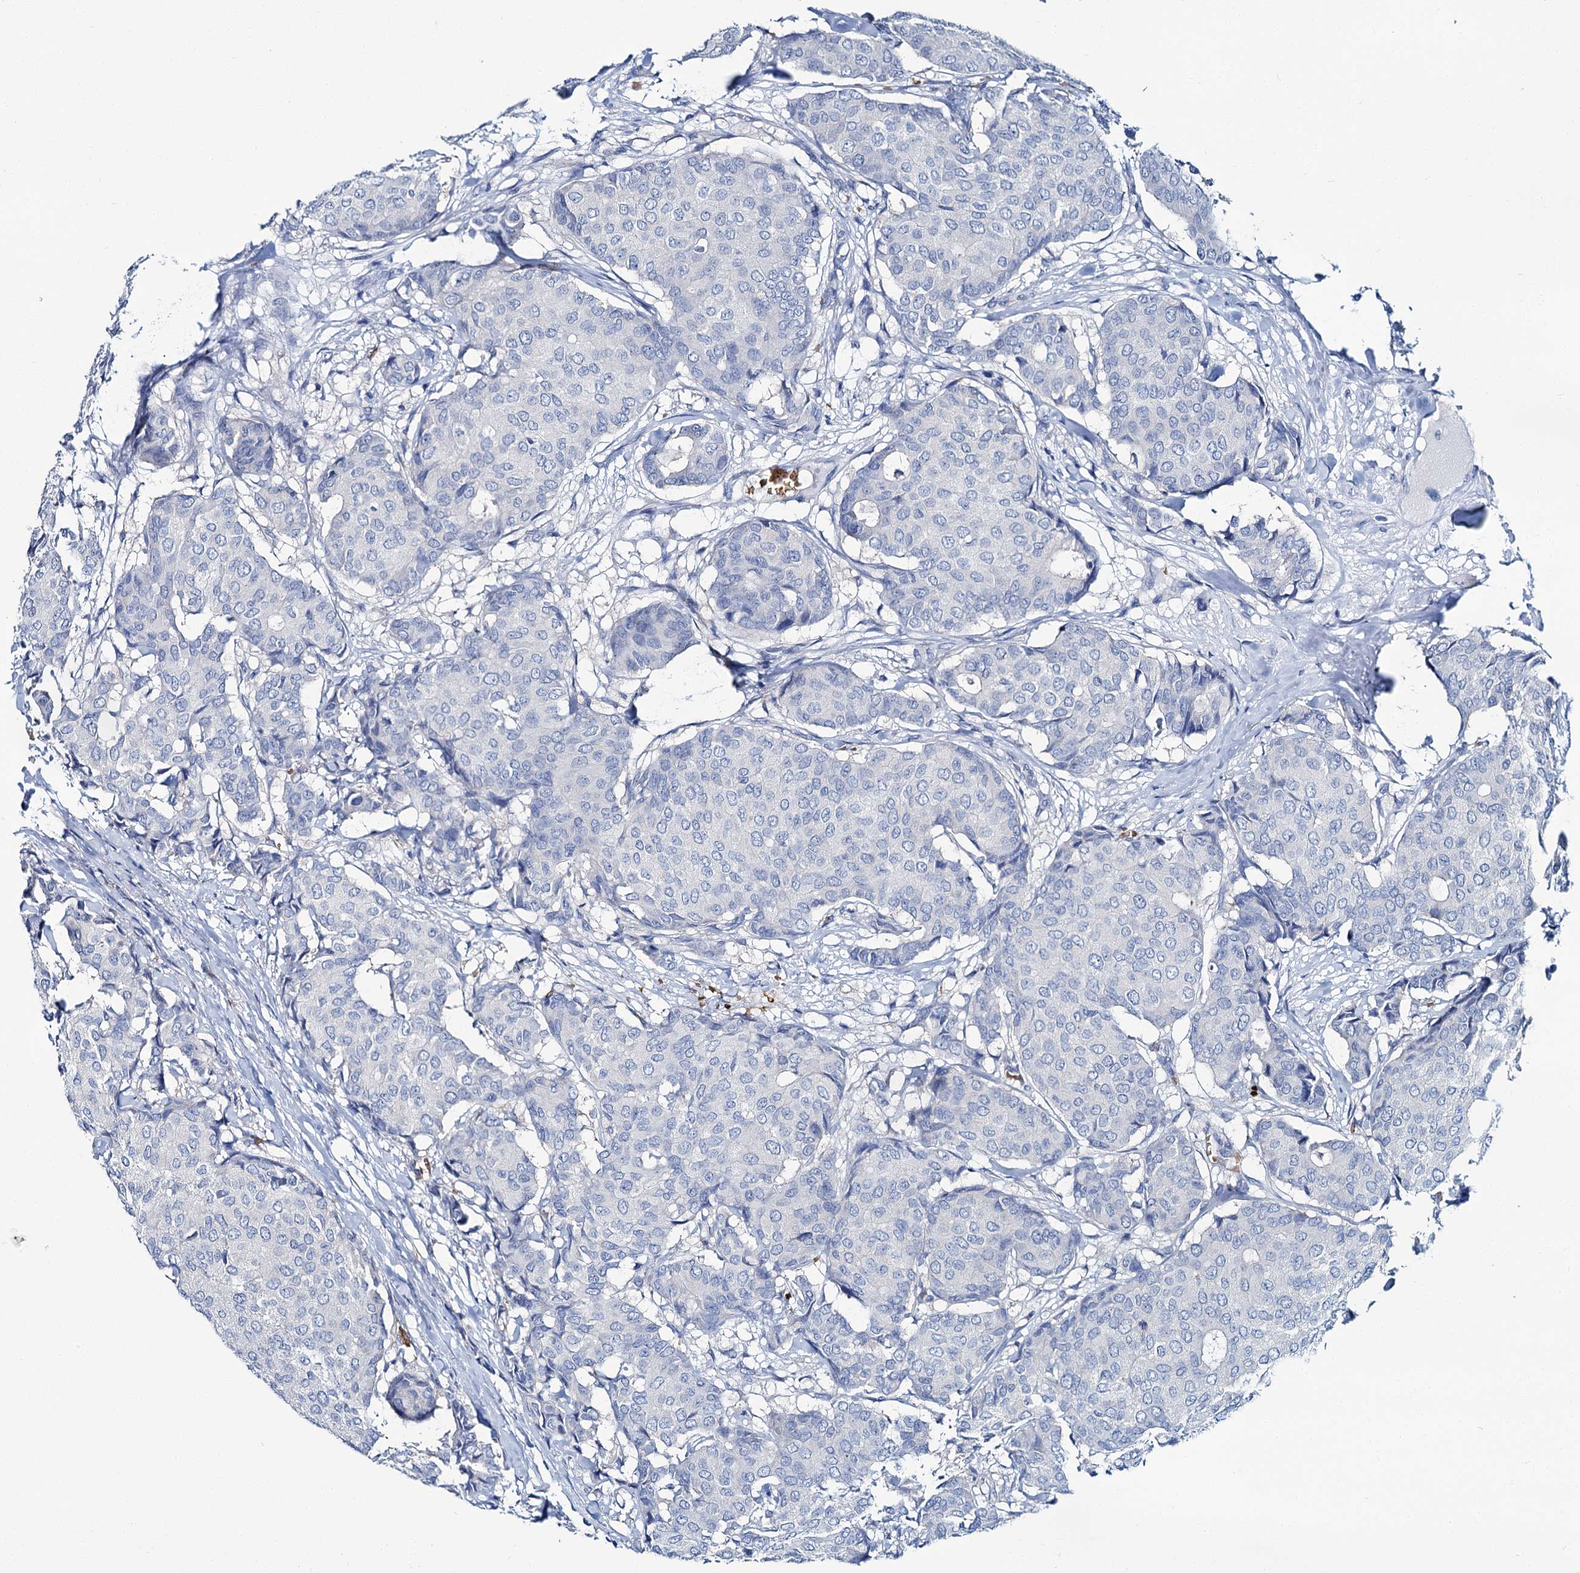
{"staining": {"intensity": "negative", "quantity": "none", "location": "none"}, "tissue": "breast cancer", "cell_type": "Tumor cells", "image_type": "cancer", "snomed": [{"axis": "morphology", "description": "Duct carcinoma"}, {"axis": "topography", "description": "Breast"}], "caption": "DAB immunohistochemical staining of breast cancer (invasive ductal carcinoma) displays no significant staining in tumor cells.", "gene": "ATG2A", "patient": {"sex": "female", "age": 75}}